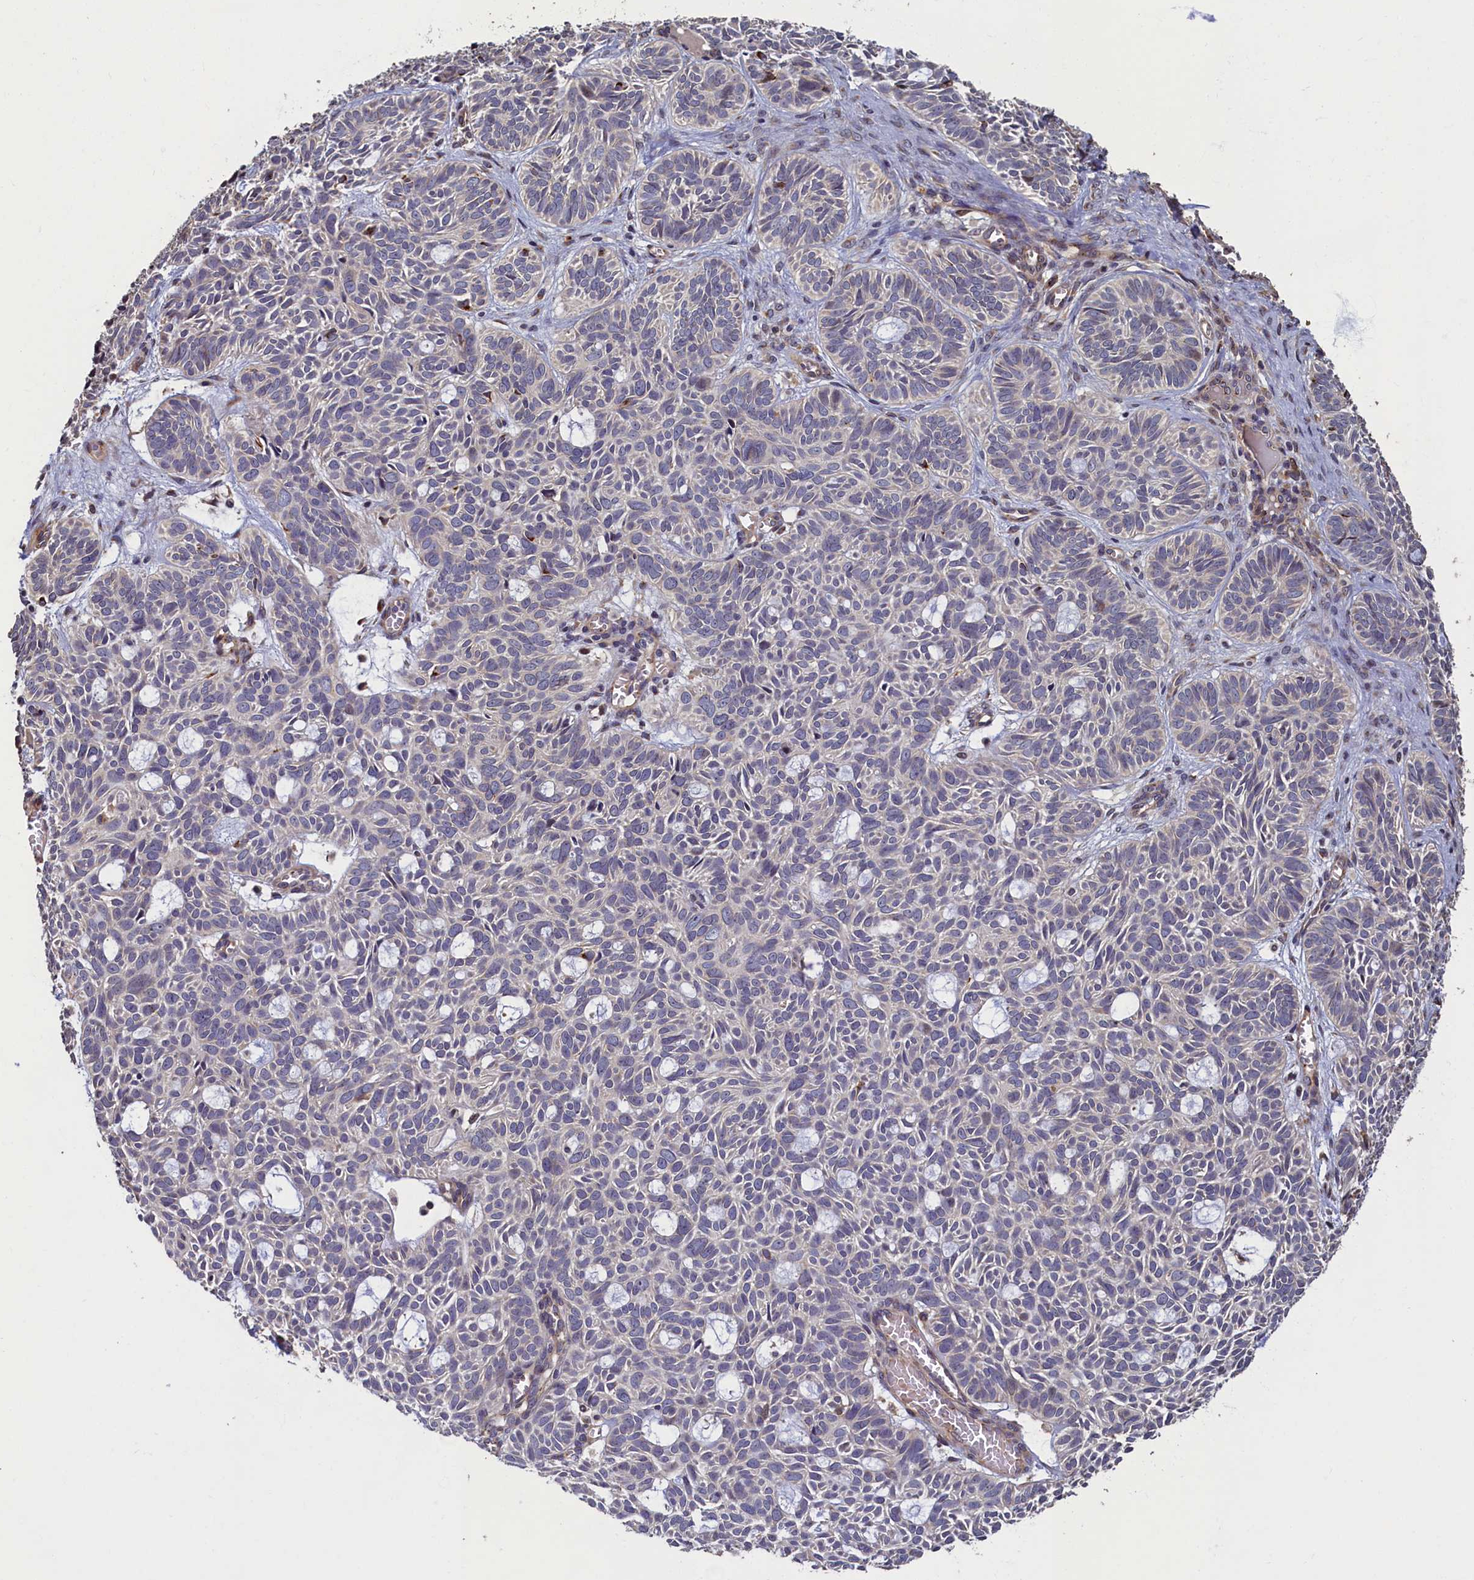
{"staining": {"intensity": "negative", "quantity": "none", "location": "none"}, "tissue": "skin cancer", "cell_type": "Tumor cells", "image_type": "cancer", "snomed": [{"axis": "morphology", "description": "Basal cell carcinoma"}, {"axis": "topography", "description": "Skin"}], "caption": "Immunohistochemical staining of skin basal cell carcinoma shows no significant expression in tumor cells.", "gene": "TMEM181", "patient": {"sex": "male", "age": 69}}